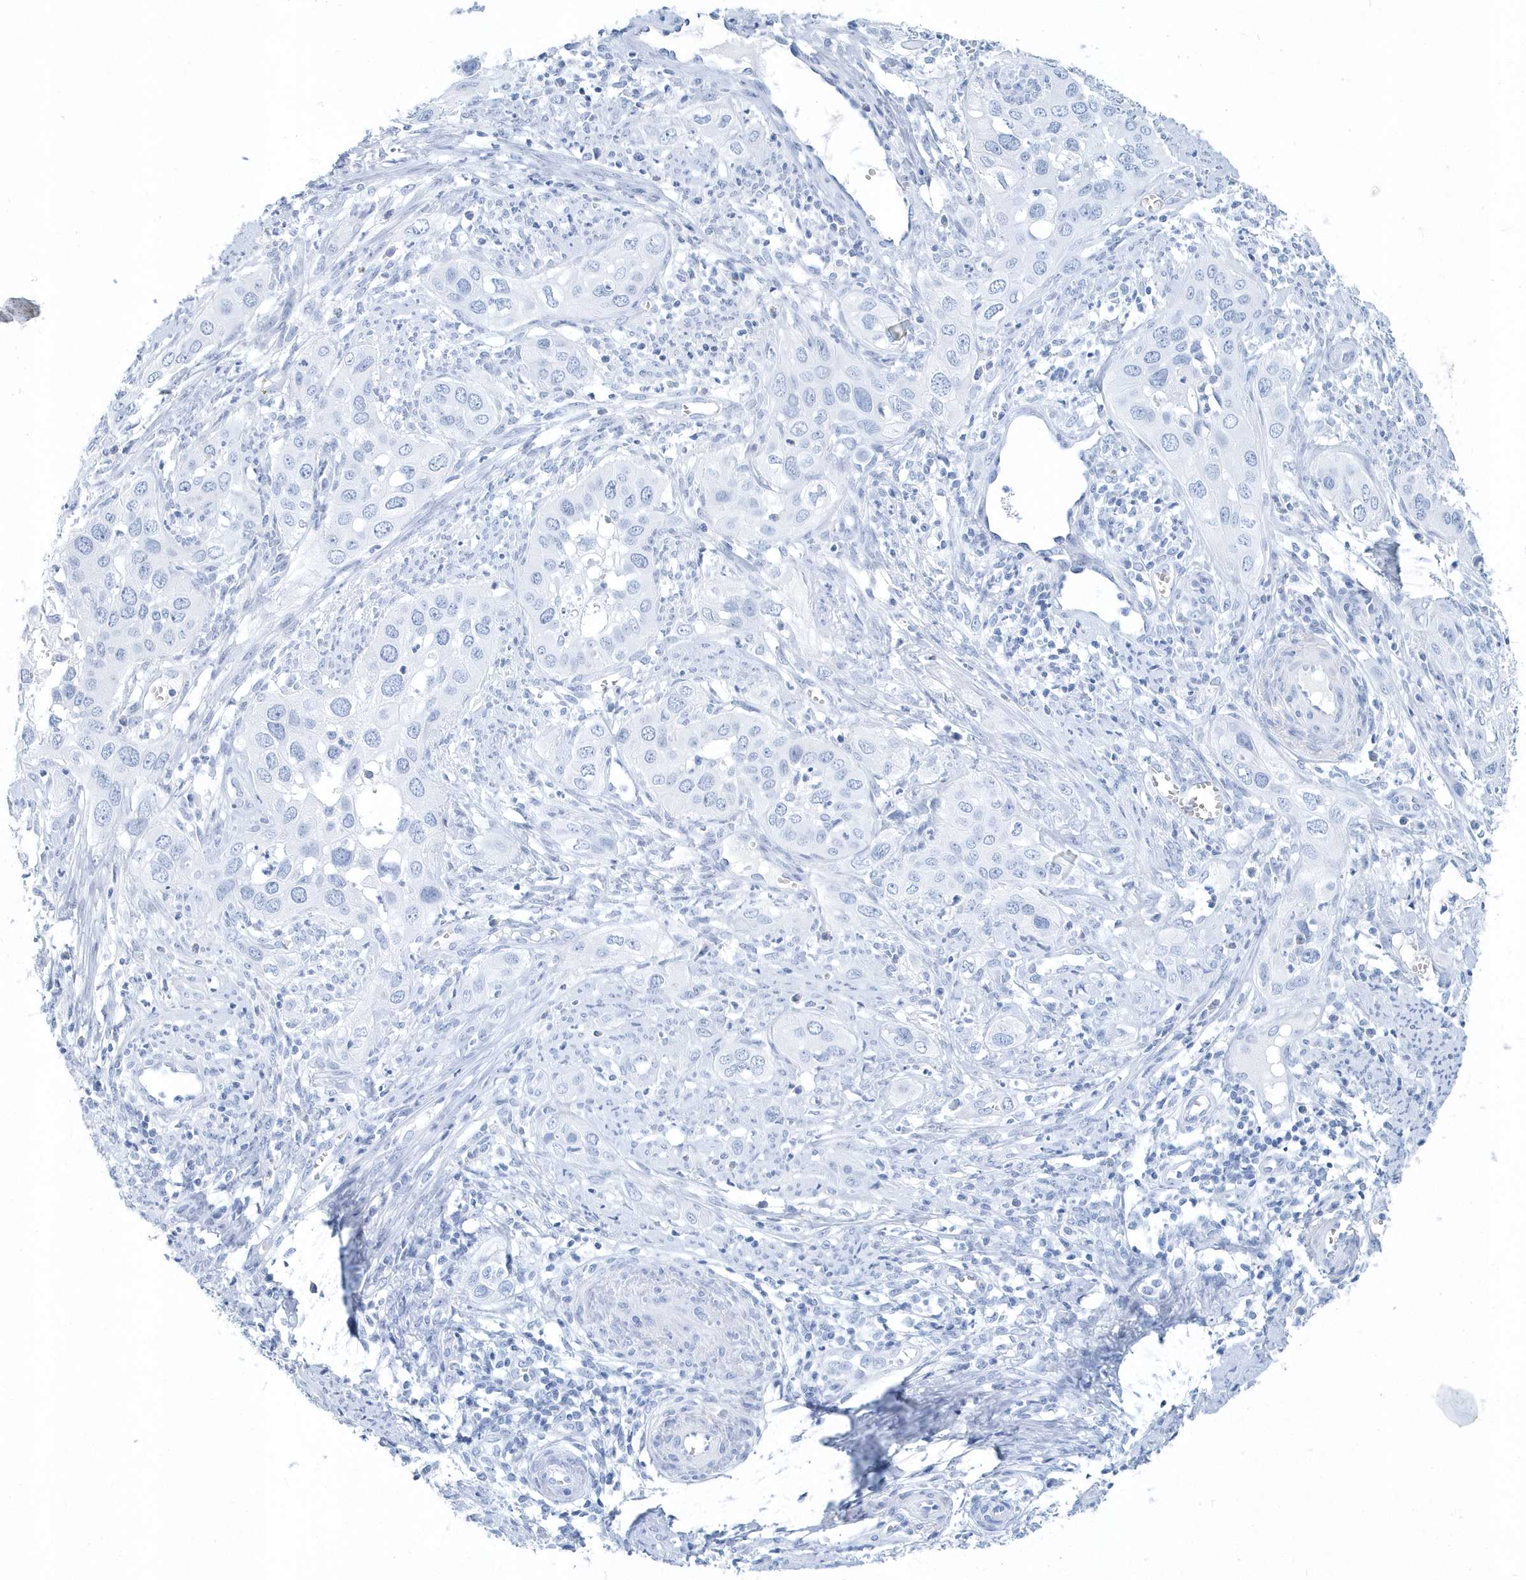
{"staining": {"intensity": "negative", "quantity": "none", "location": "none"}, "tissue": "cervical cancer", "cell_type": "Tumor cells", "image_type": "cancer", "snomed": [{"axis": "morphology", "description": "Squamous cell carcinoma, NOS"}, {"axis": "topography", "description": "Cervix"}], "caption": "Tumor cells are negative for protein expression in human squamous cell carcinoma (cervical).", "gene": "PTPRO", "patient": {"sex": "female", "age": 34}}